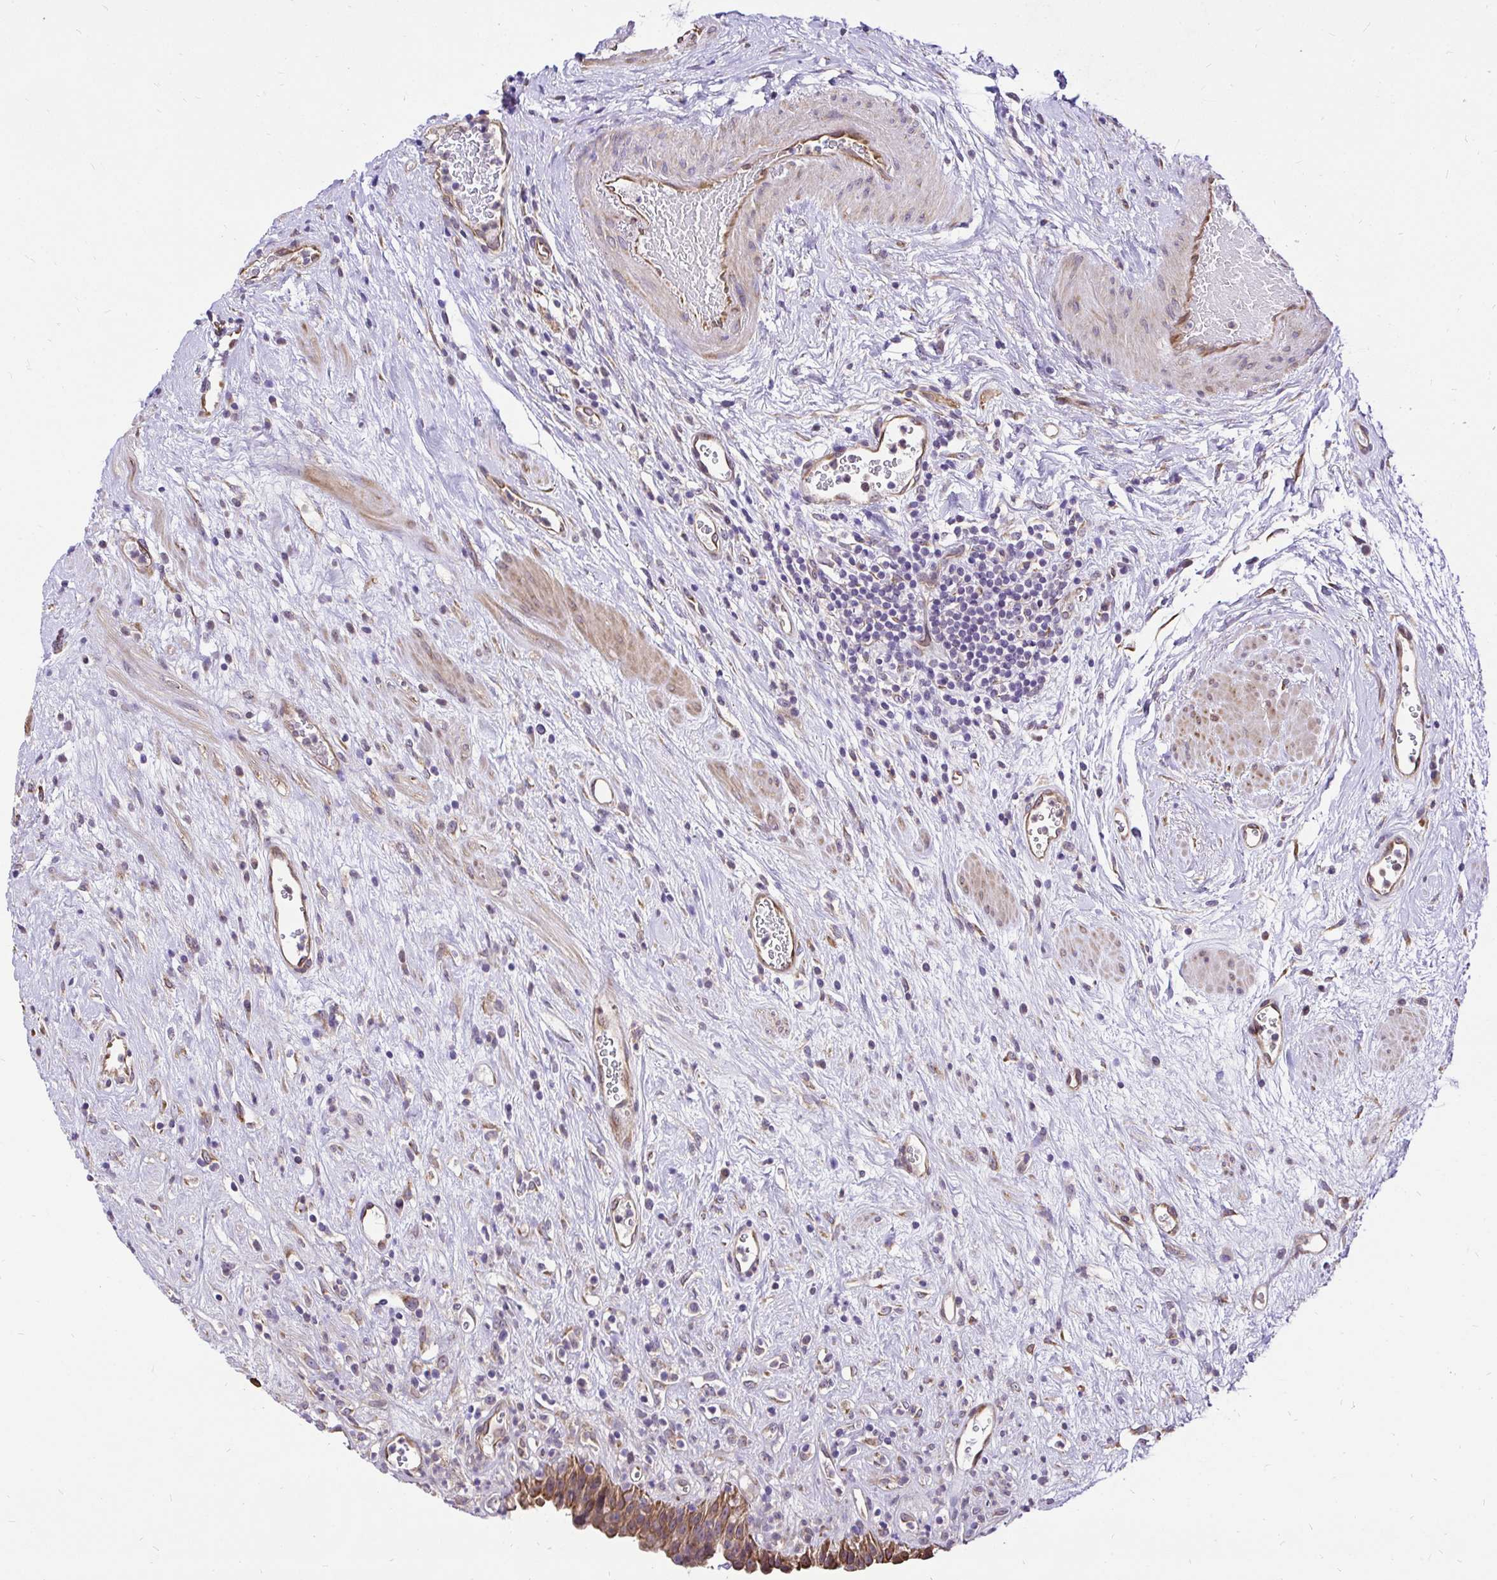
{"staining": {"intensity": "strong", "quantity": ">75%", "location": "cytoplasmic/membranous"}, "tissue": "urinary bladder", "cell_type": "Urothelial cells", "image_type": "normal", "snomed": [{"axis": "morphology", "description": "Normal tissue, NOS"}, {"axis": "topography", "description": "Urinary bladder"}], "caption": "Protein analysis of unremarkable urinary bladder reveals strong cytoplasmic/membranous expression in about >75% of urothelial cells. Immunohistochemistry stains the protein in brown and the nuclei are stained blue.", "gene": "CCDC122", "patient": {"sex": "female", "age": 56}}